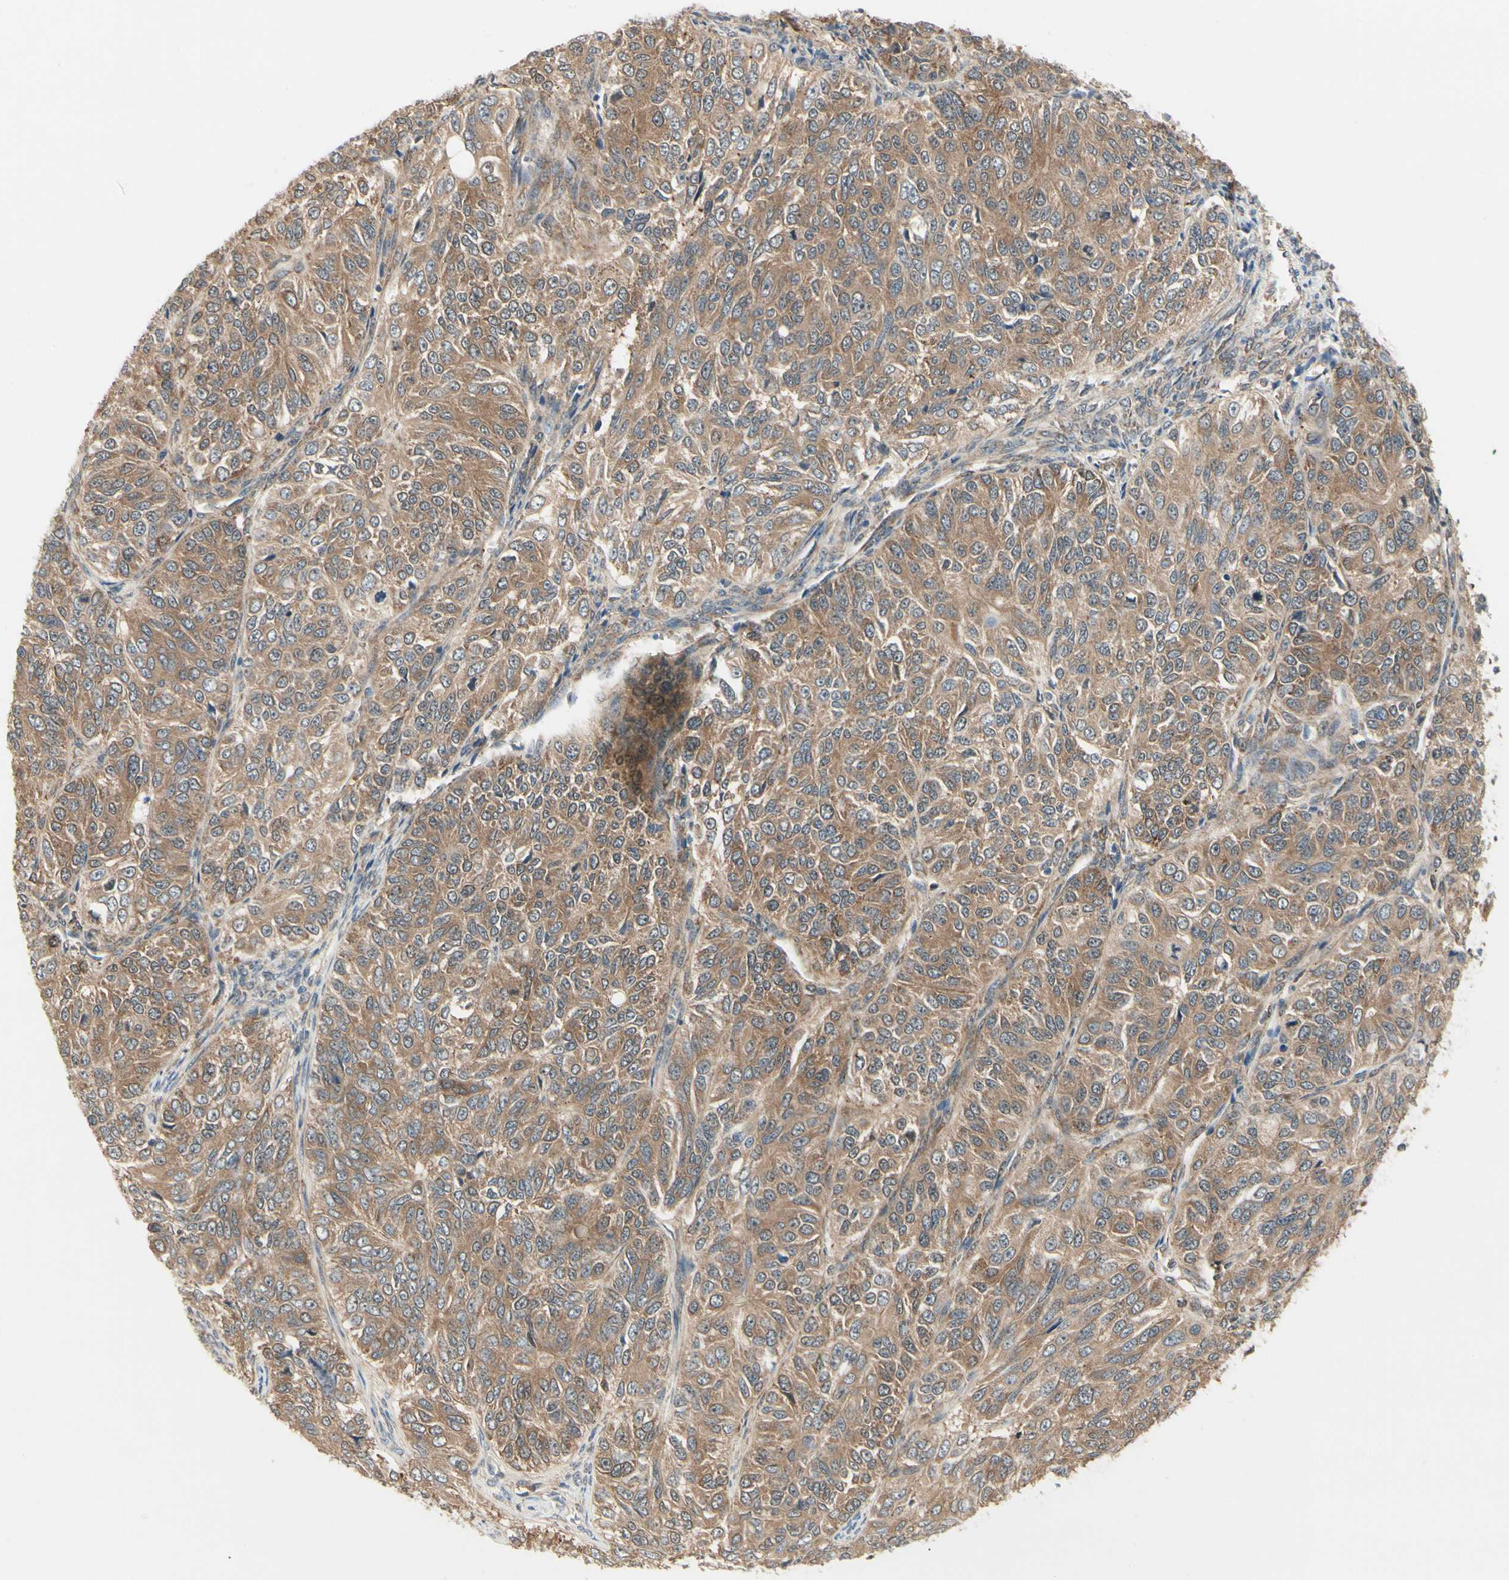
{"staining": {"intensity": "moderate", "quantity": ">75%", "location": "cytoplasmic/membranous"}, "tissue": "ovarian cancer", "cell_type": "Tumor cells", "image_type": "cancer", "snomed": [{"axis": "morphology", "description": "Carcinoma, endometroid"}, {"axis": "topography", "description": "Ovary"}], "caption": "The immunohistochemical stain shows moderate cytoplasmic/membranous staining in tumor cells of ovarian endometroid carcinoma tissue.", "gene": "NME1-NME2", "patient": {"sex": "female", "age": 51}}